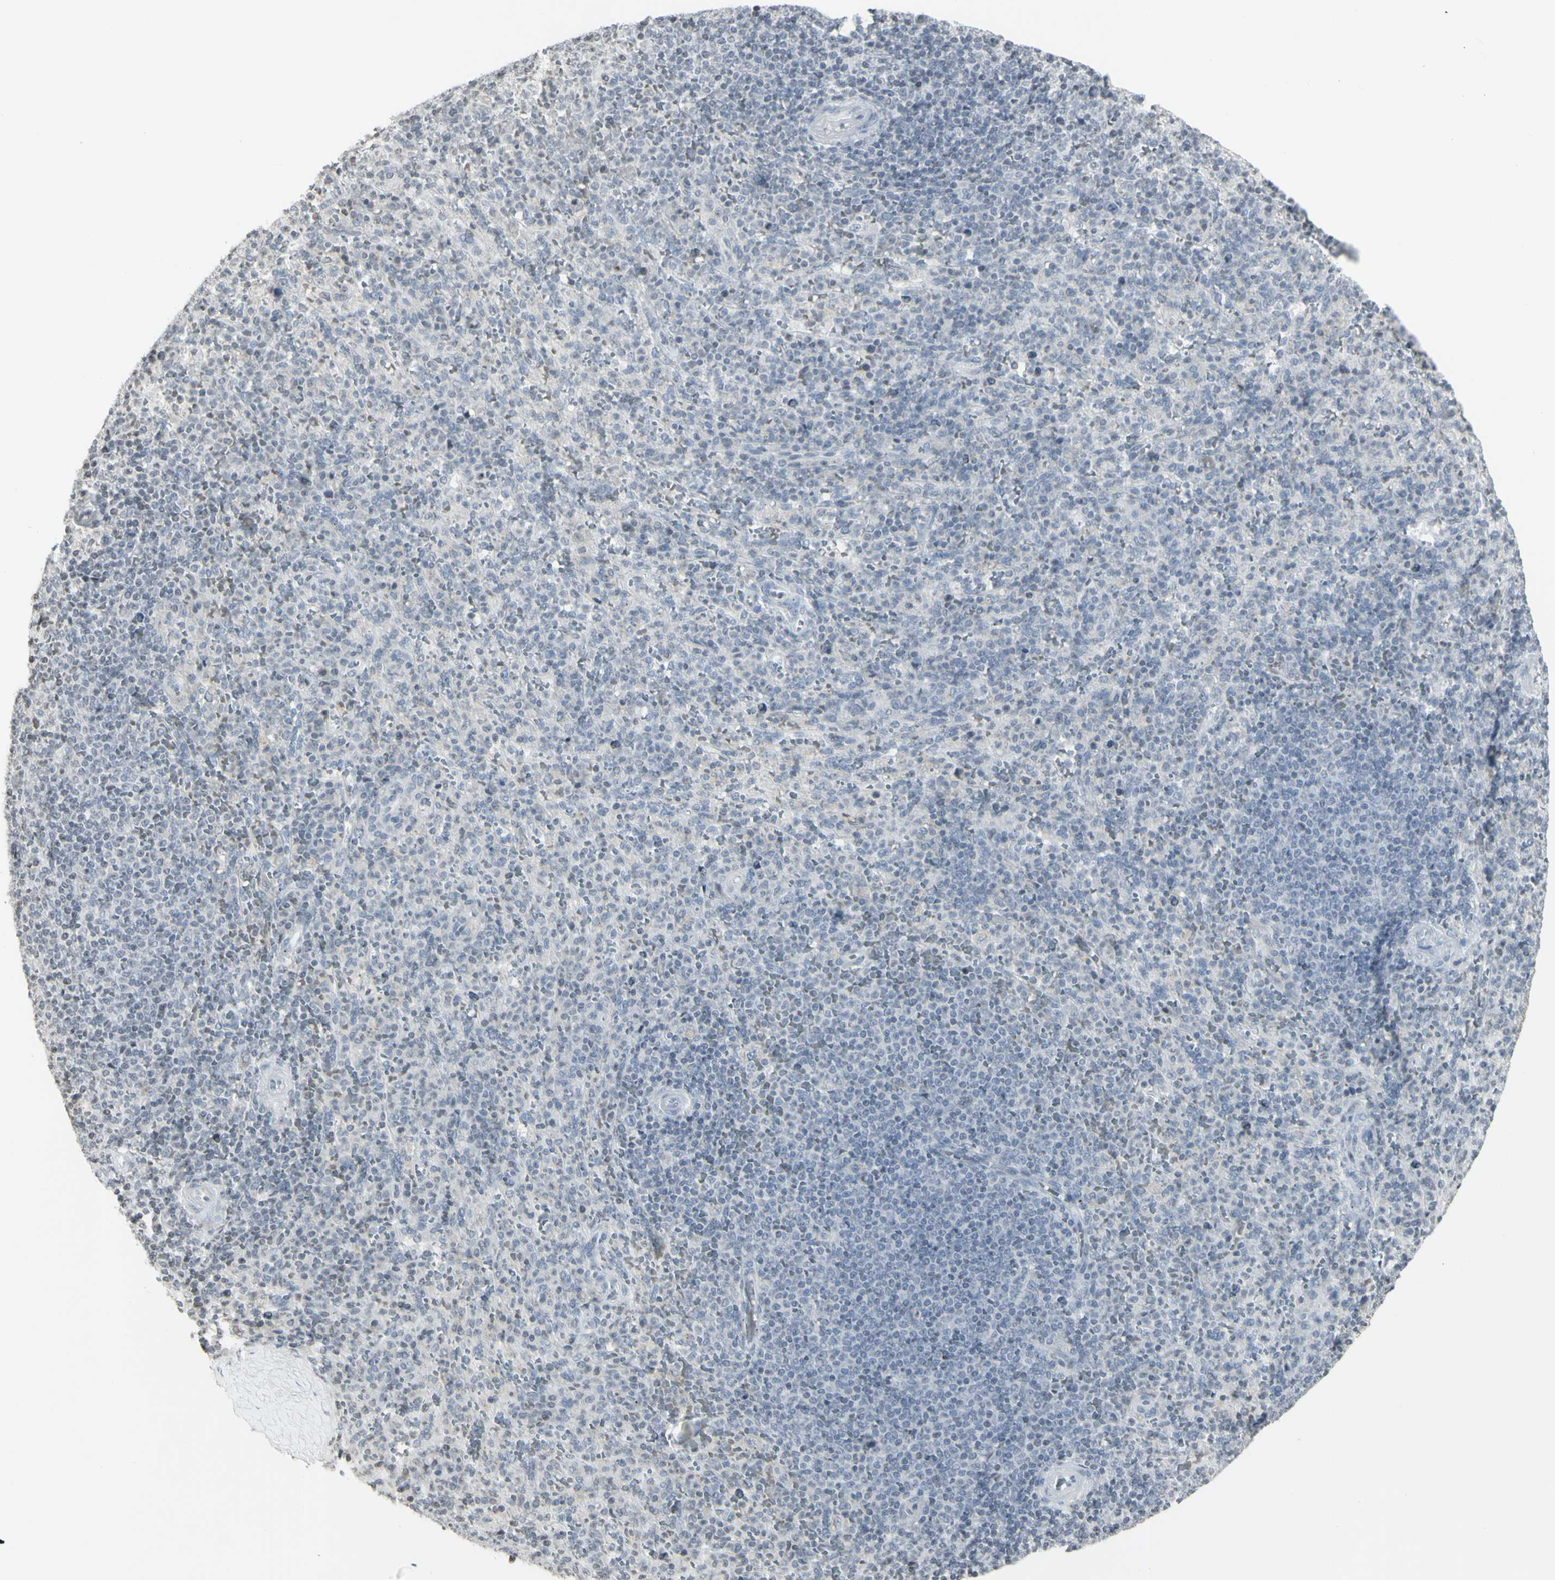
{"staining": {"intensity": "negative", "quantity": "none", "location": "none"}, "tissue": "spleen", "cell_type": "Cells in red pulp", "image_type": "normal", "snomed": [{"axis": "morphology", "description": "Normal tissue, NOS"}, {"axis": "topography", "description": "Spleen"}], "caption": "This is a histopathology image of immunohistochemistry staining of unremarkable spleen, which shows no positivity in cells in red pulp.", "gene": "MUC5AC", "patient": {"sex": "male", "age": 36}}